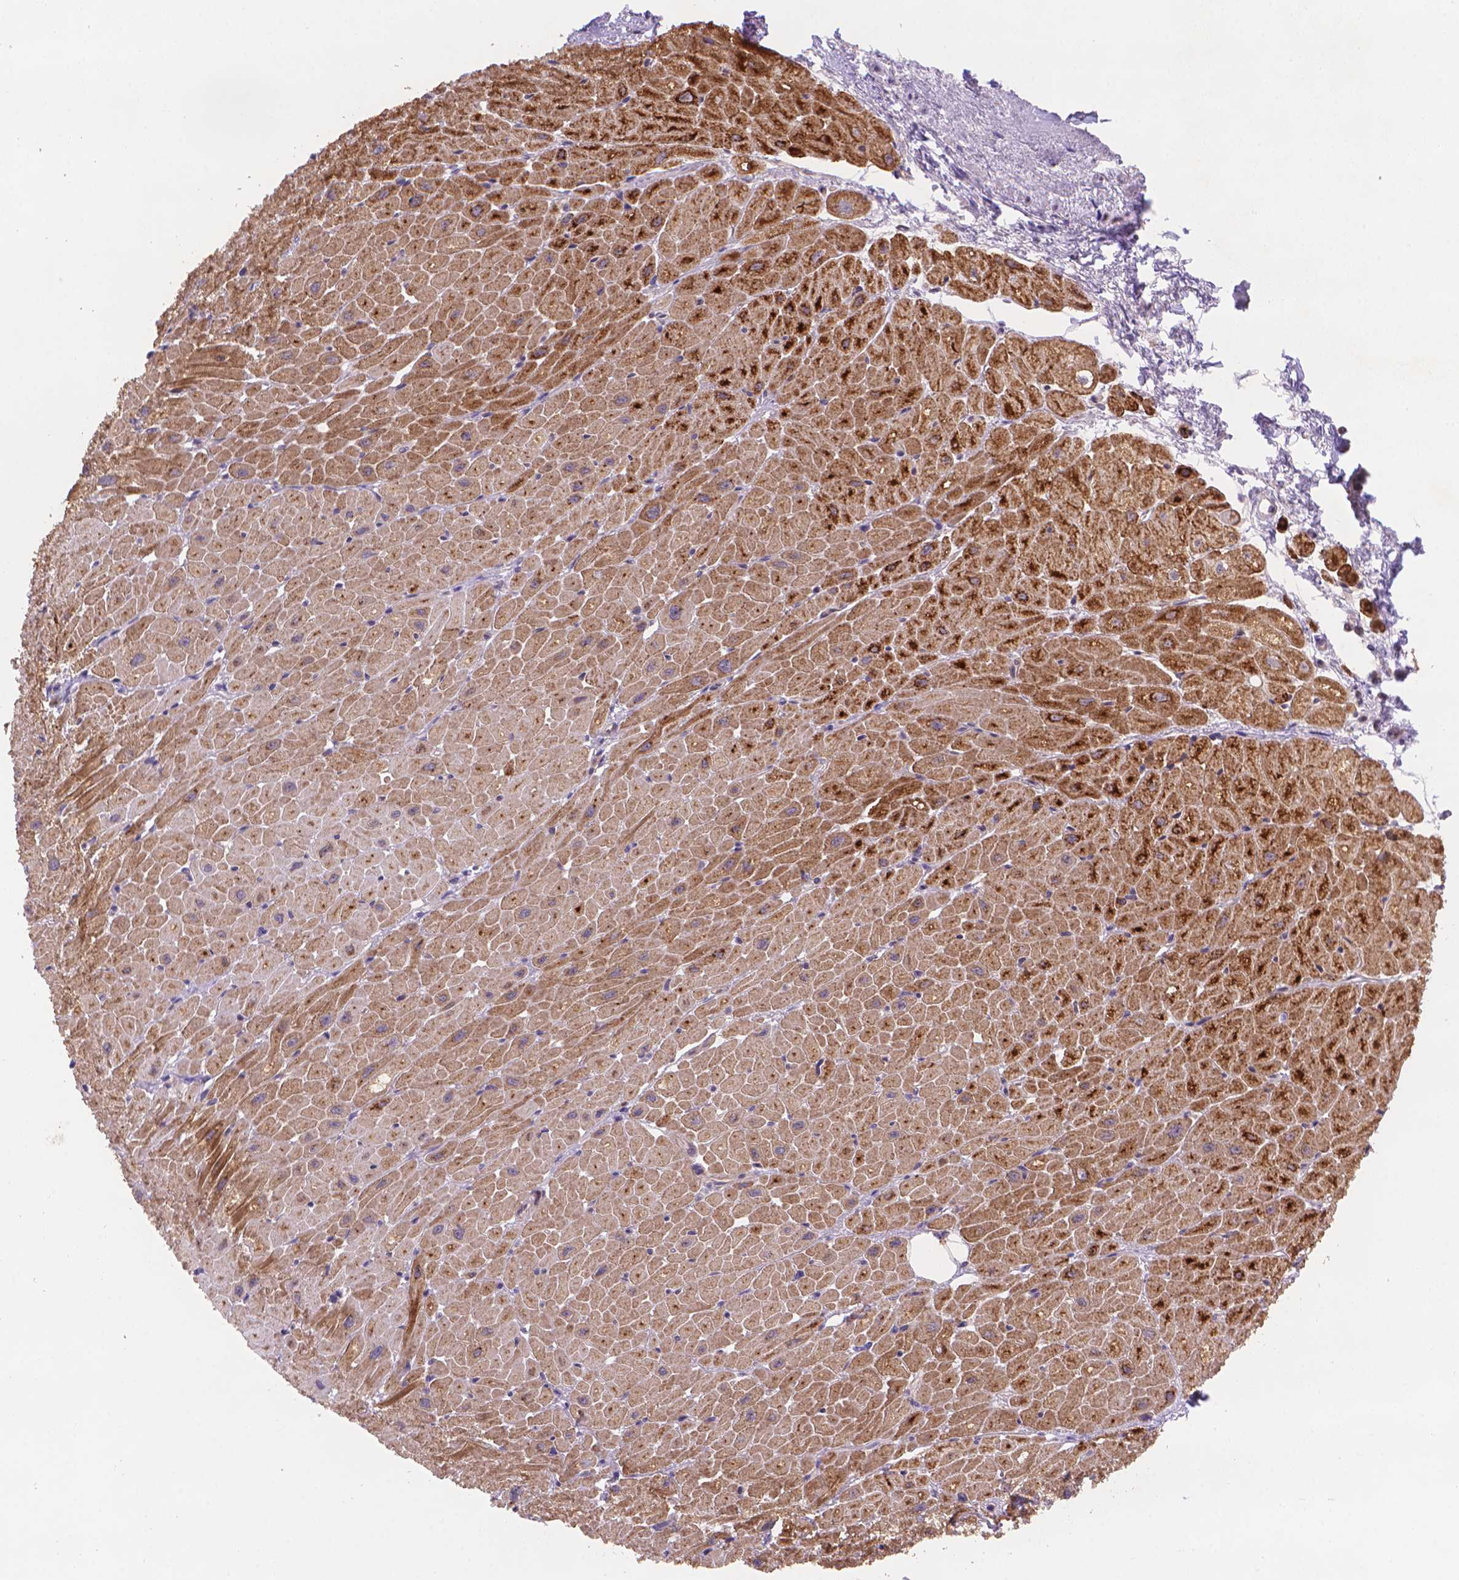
{"staining": {"intensity": "strong", "quantity": ">75%", "location": "cytoplasmic/membranous"}, "tissue": "heart muscle", "cell_type": "Cardiomyocytes", "image_type": "normal", "snomed": [{"axis": "morphology", "description": "Normal tissue, NOS"}, {"axis": "topography", "description": "Heart"}], "caption": "Unremarkable heart muscle shows strong cytoplasmic/membranous positivity in about >75% of cardiomyocytes (Brightfield microscopy of DAB IHC at high magnification)..", "gene": "CYYR1", "patient": {"sex": "male", "age": 62}}